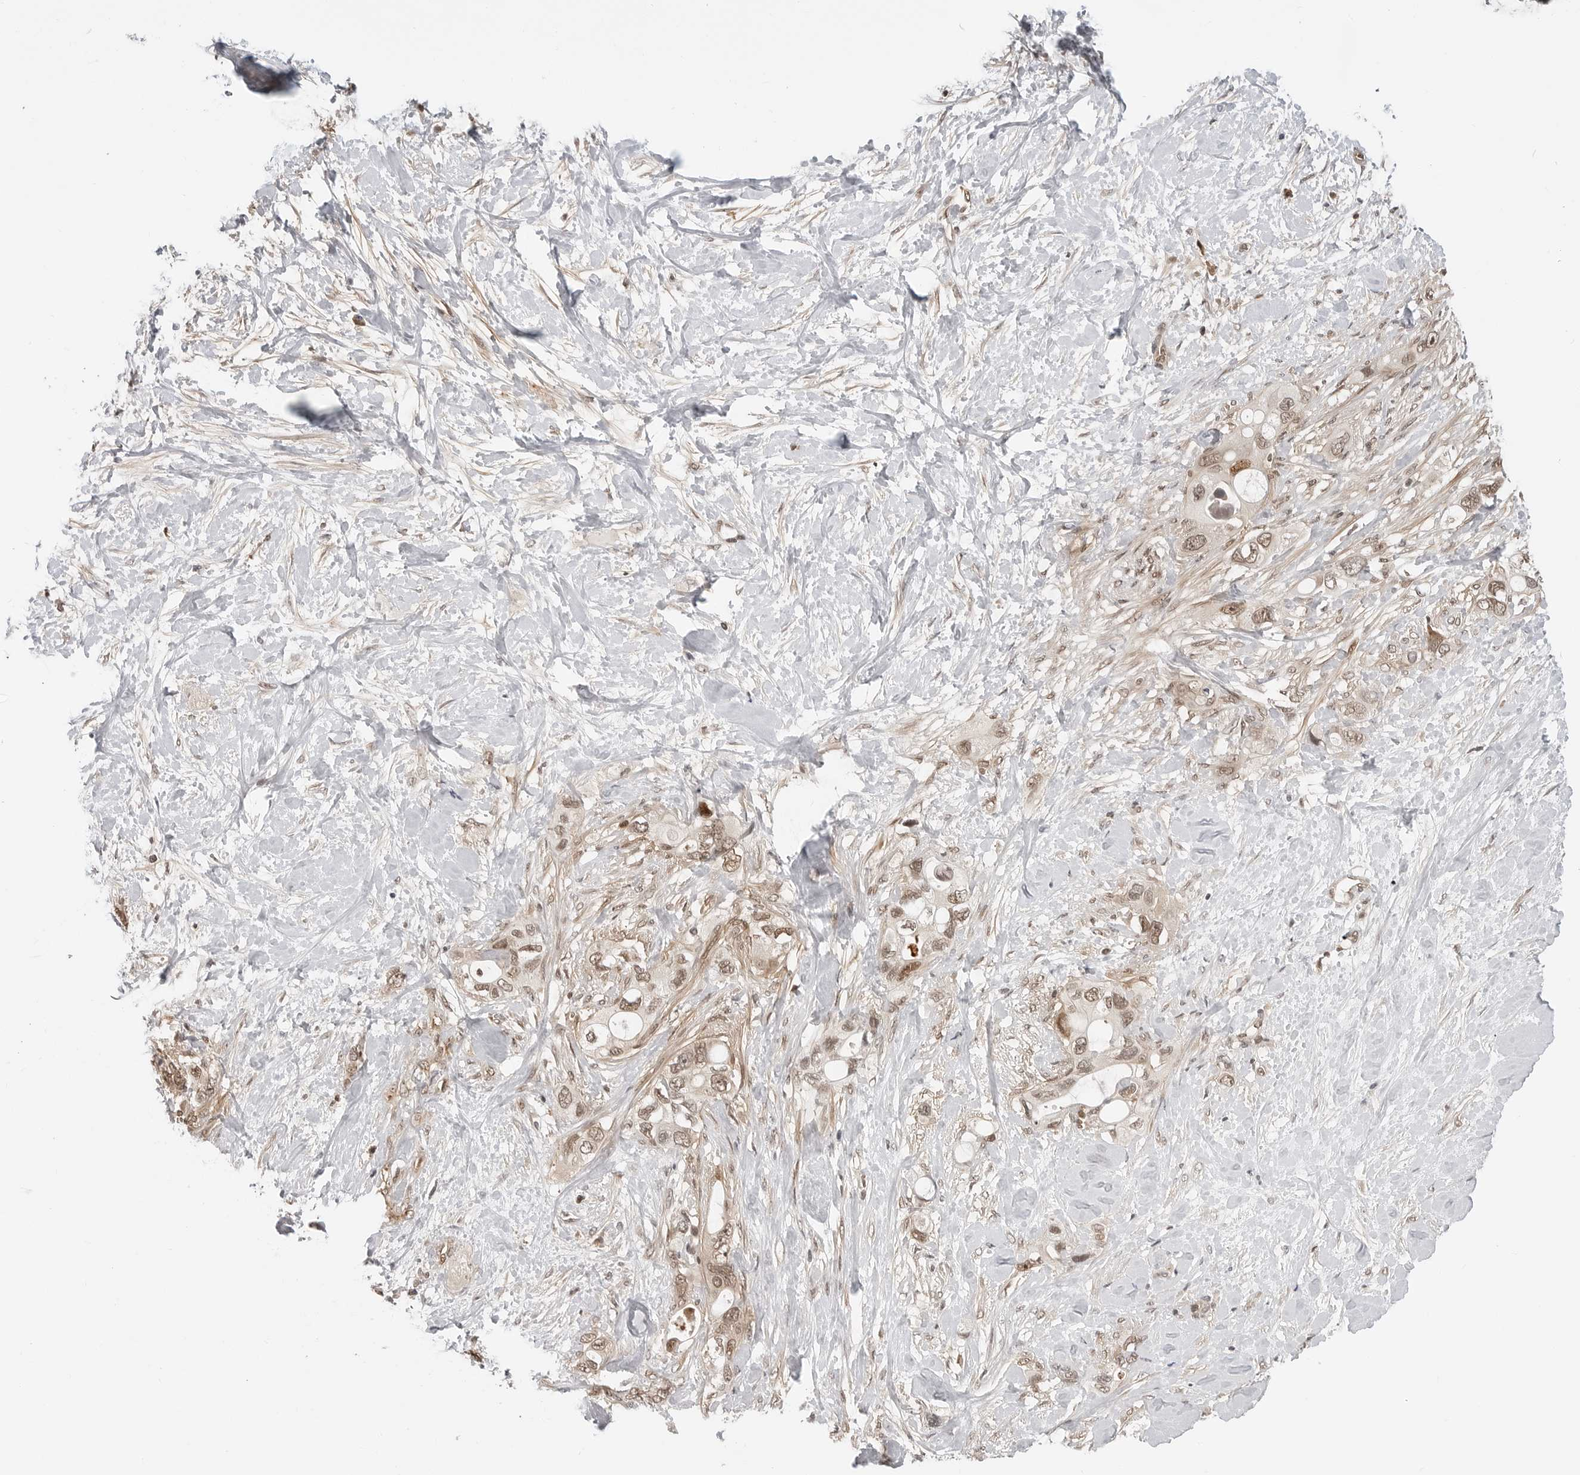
{"staining": {"intensity": "moderate", "quantity": "25%-75%", "location": "nuclear"}, "tissue": "pancreatic cancer", "cell_type": "Tumor cells", "image_type": "cancer", "snomed": [{"axis": "morphology", "description": "Adenocarcinoma, NOS"}, {"axis": "topography", "description": "Pancreas"}], "caption": "DAB immunohistochemical staining of pancreatic cancer displays moderate nuclear protein staining in approximately 25%-75% of tumor cells.", "gene": "C8orf33", "patient": {"sex": "female", "age": 56}}